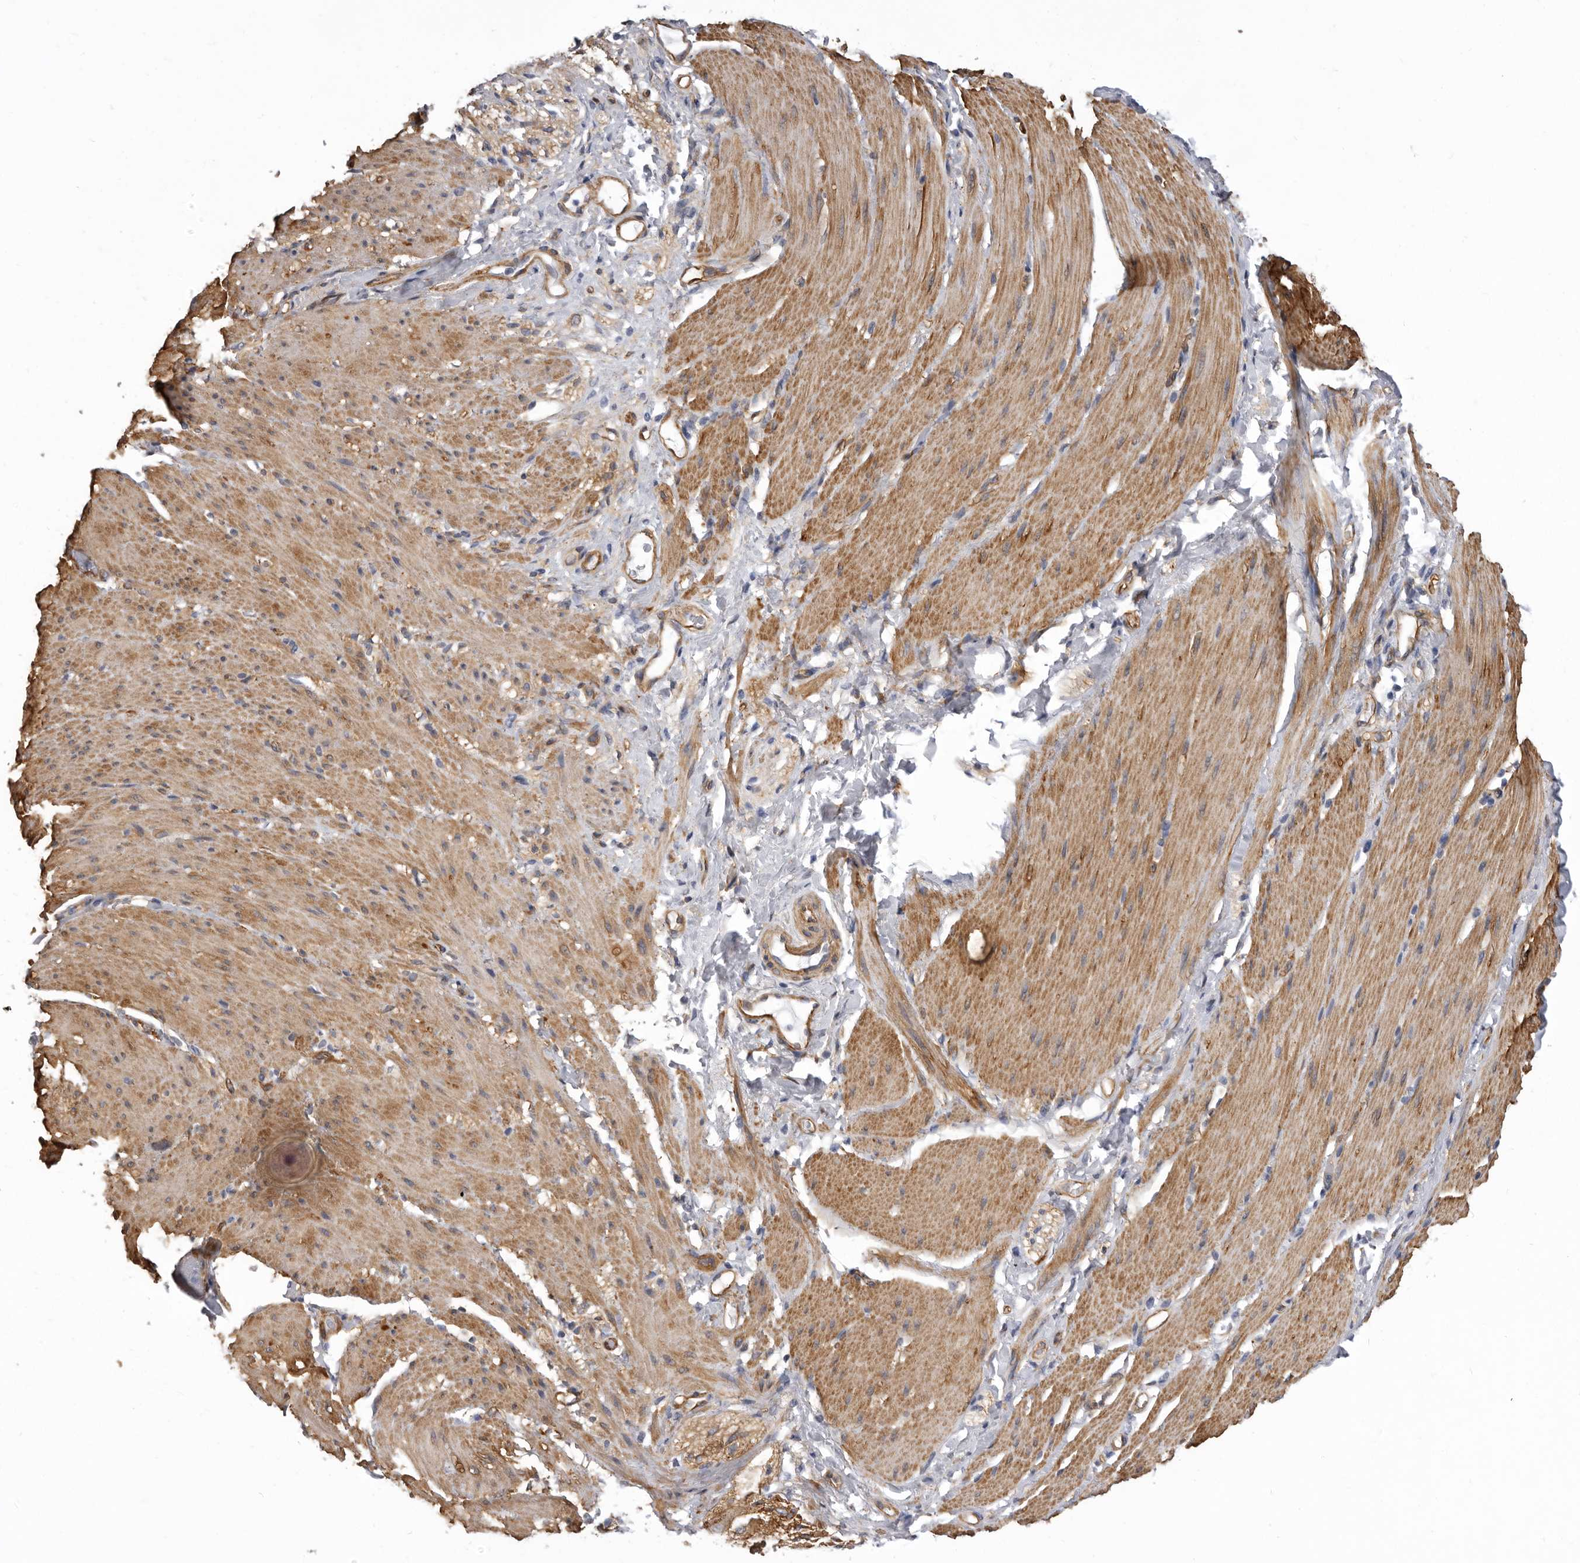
{"staining": {"intensity": "moderate", "quantity": "25%-75%", "location": "cytoplasmic/membranous"}, "tissue": "smooth muscle", "cell_type": "Smooth muscle cells", "image_type": "normal", "snomed": [{"axis": "morphology", "description": "Normal tissue, NOS"}, {"axis": "topography", "description": "Smooth muscle"}, {"axis": "topography", "description": "Small intestine"}], "caption": "Smooth muscle cells demonstrate moderate cytoplasmic/membranous staining in about 25%-75% of cells in unremarkable smooth muscle.", "gene": "ENAH", "patient": {"sex": "female", "age": 84}}